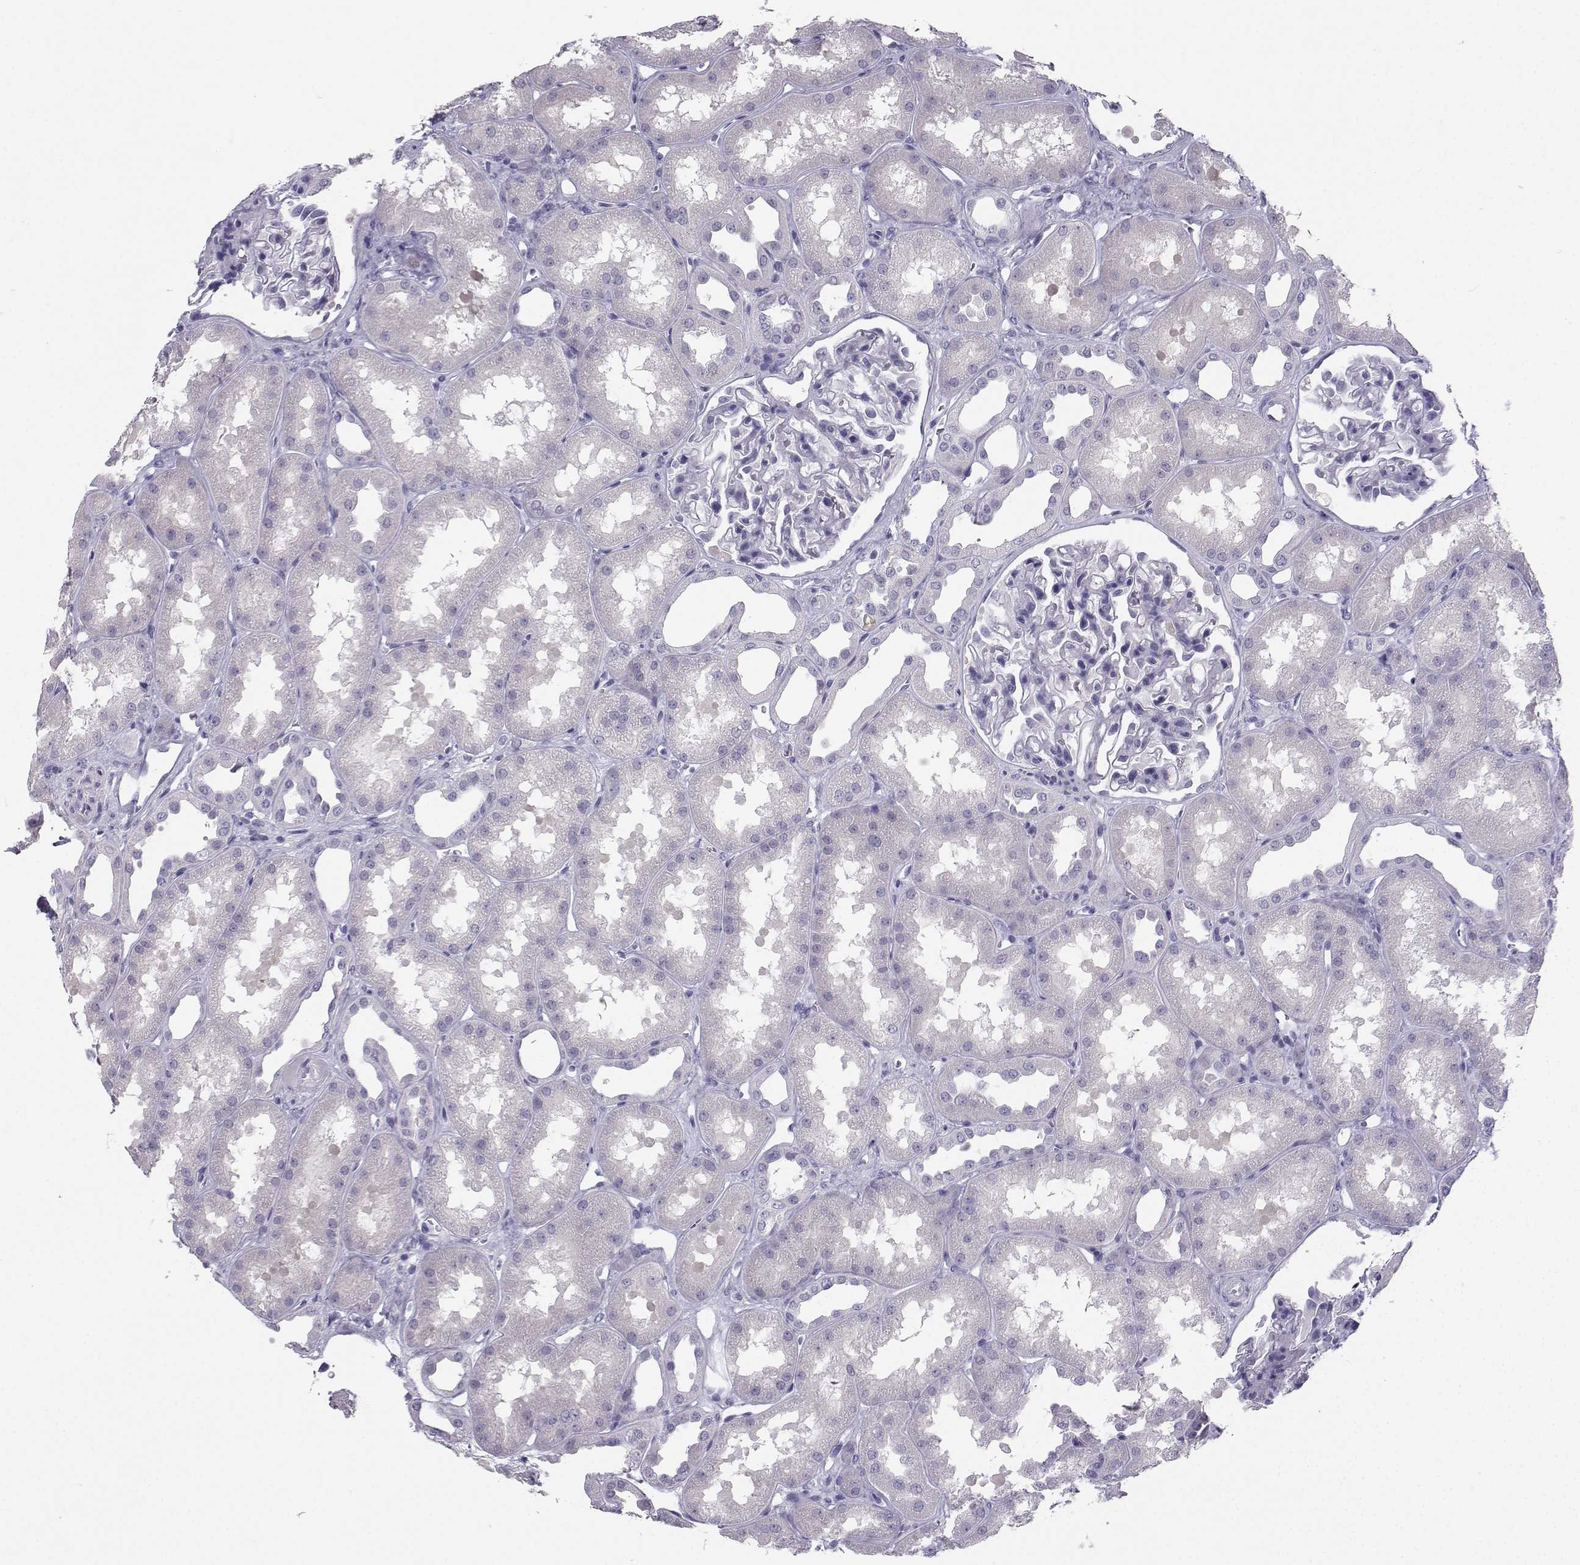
{"staining": {"intensity": "negative", "quantity": "none", "location": "none"}, "tissue": "kidney", "cell_type": "Cells in glomeruli", "image_type": "normal", "snomed": [{"axis": "morphology", "description": "Normal tissue, NOS"}, {"axis": "topography", "description": "Kidney"}], "caption": "DAB immunohistochemical staining of unremarkable human kidney demonstrates no significant expression in cells in glomeruli.", "gene": "SYCE1", "patient": {"sex": "male", "age": 61}}